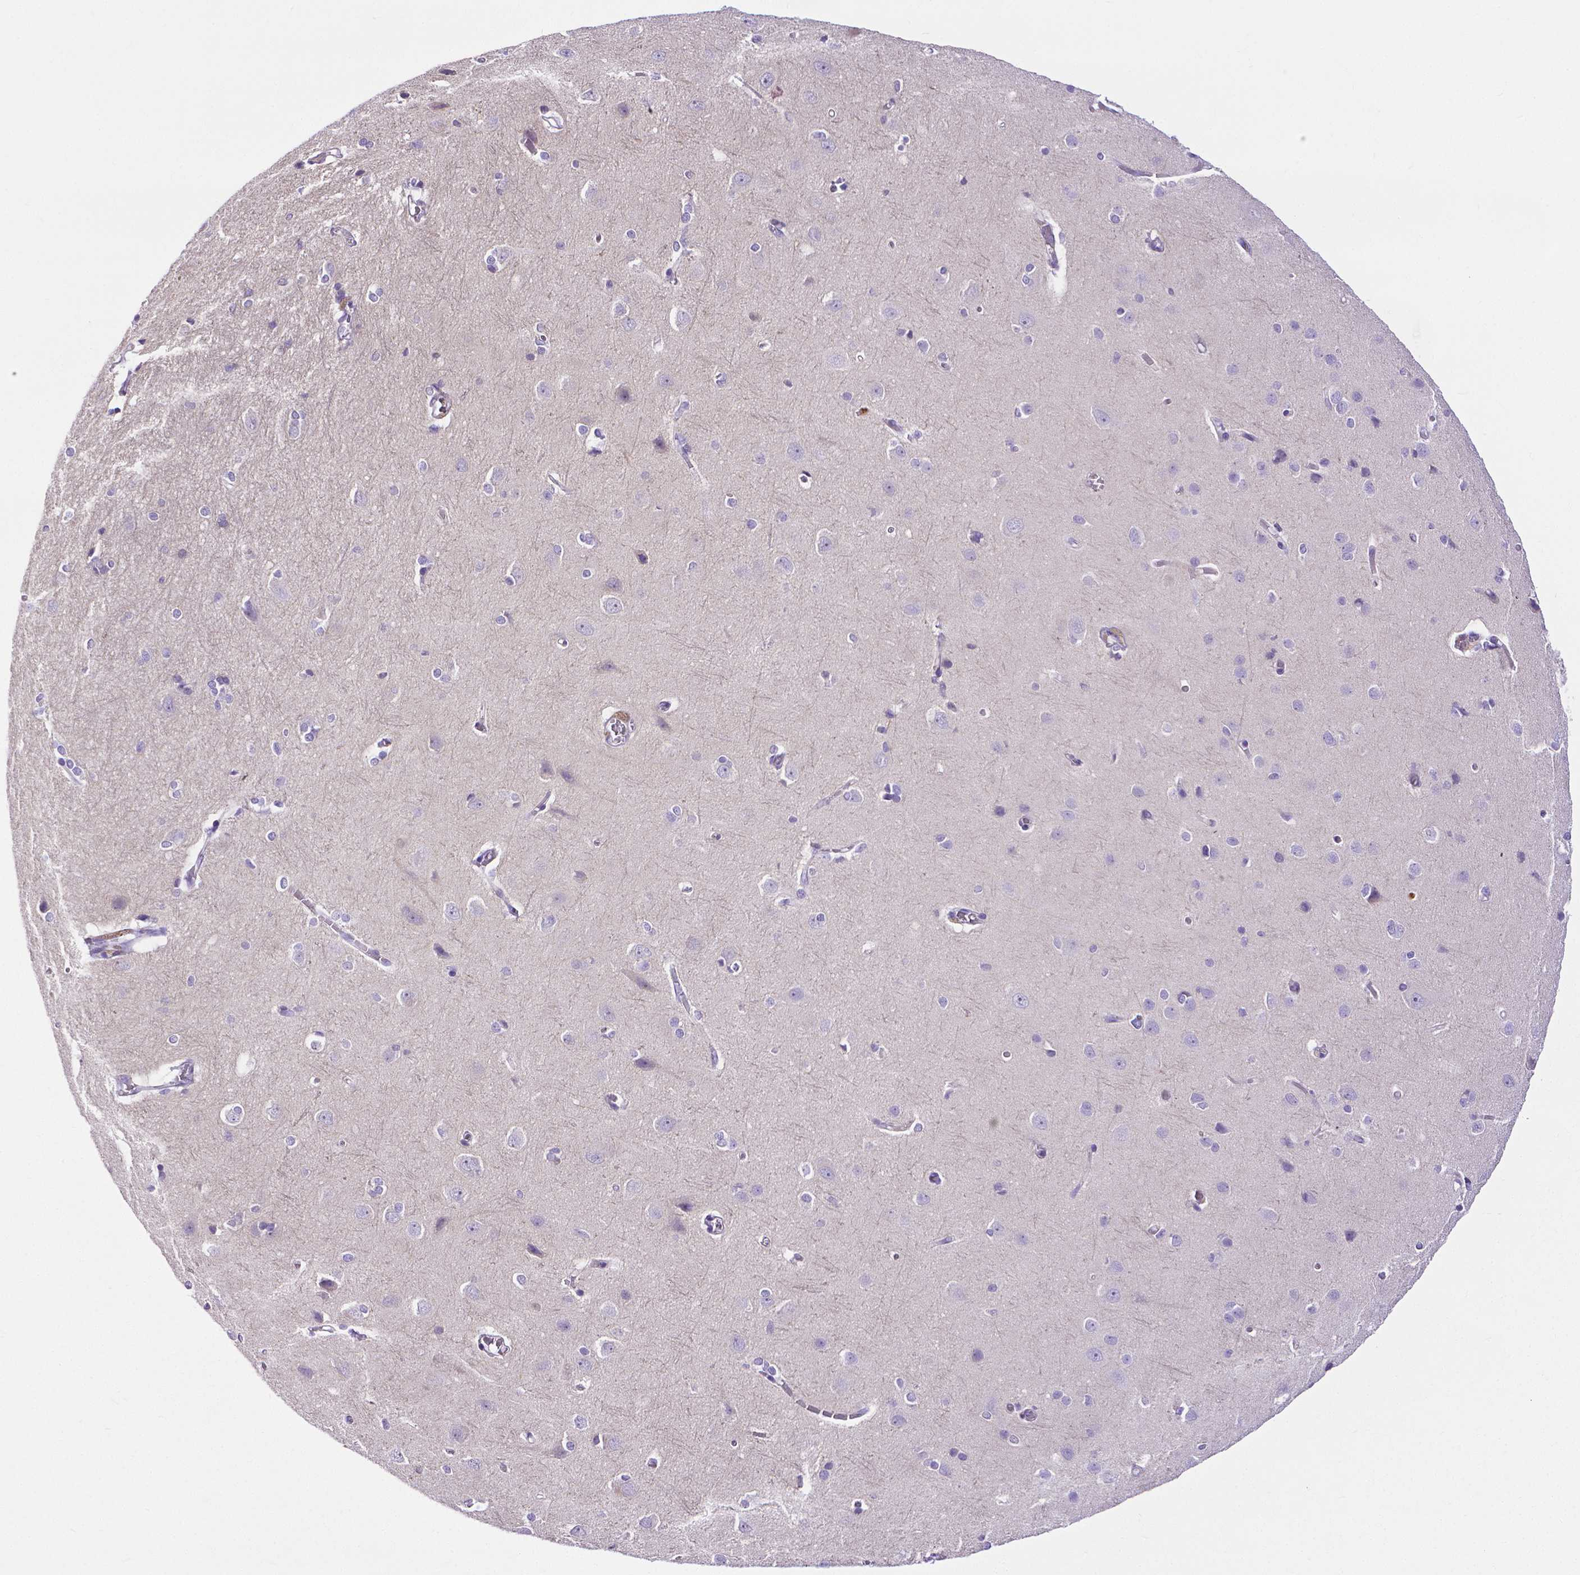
{"staining": {"intensity": "negative", "quantity": "none", "location": "none"}, "tissue": "cerebral cortex", "cell_type": "Endothelial cells", "image_type": "normal", "snomed": [{"axis": "morphology", "description": "Normal tissue, NOS"}, {"axis": "topography", "description": "Cerebral cortex"}], "caption": "An immunohistochemistry image of normal cerebral cortex is shown. There is no staining in endothelial cells of cerebral cortex. The staining was performed using DAB (3,3'-diaminobenzidine) to visualize the protein expression in brown, while the nuclei were stained in blue with hematoxylin (Magnification: 20x).", "gene": "MMP9", "patient": {"sex": "male", "age": 37}}